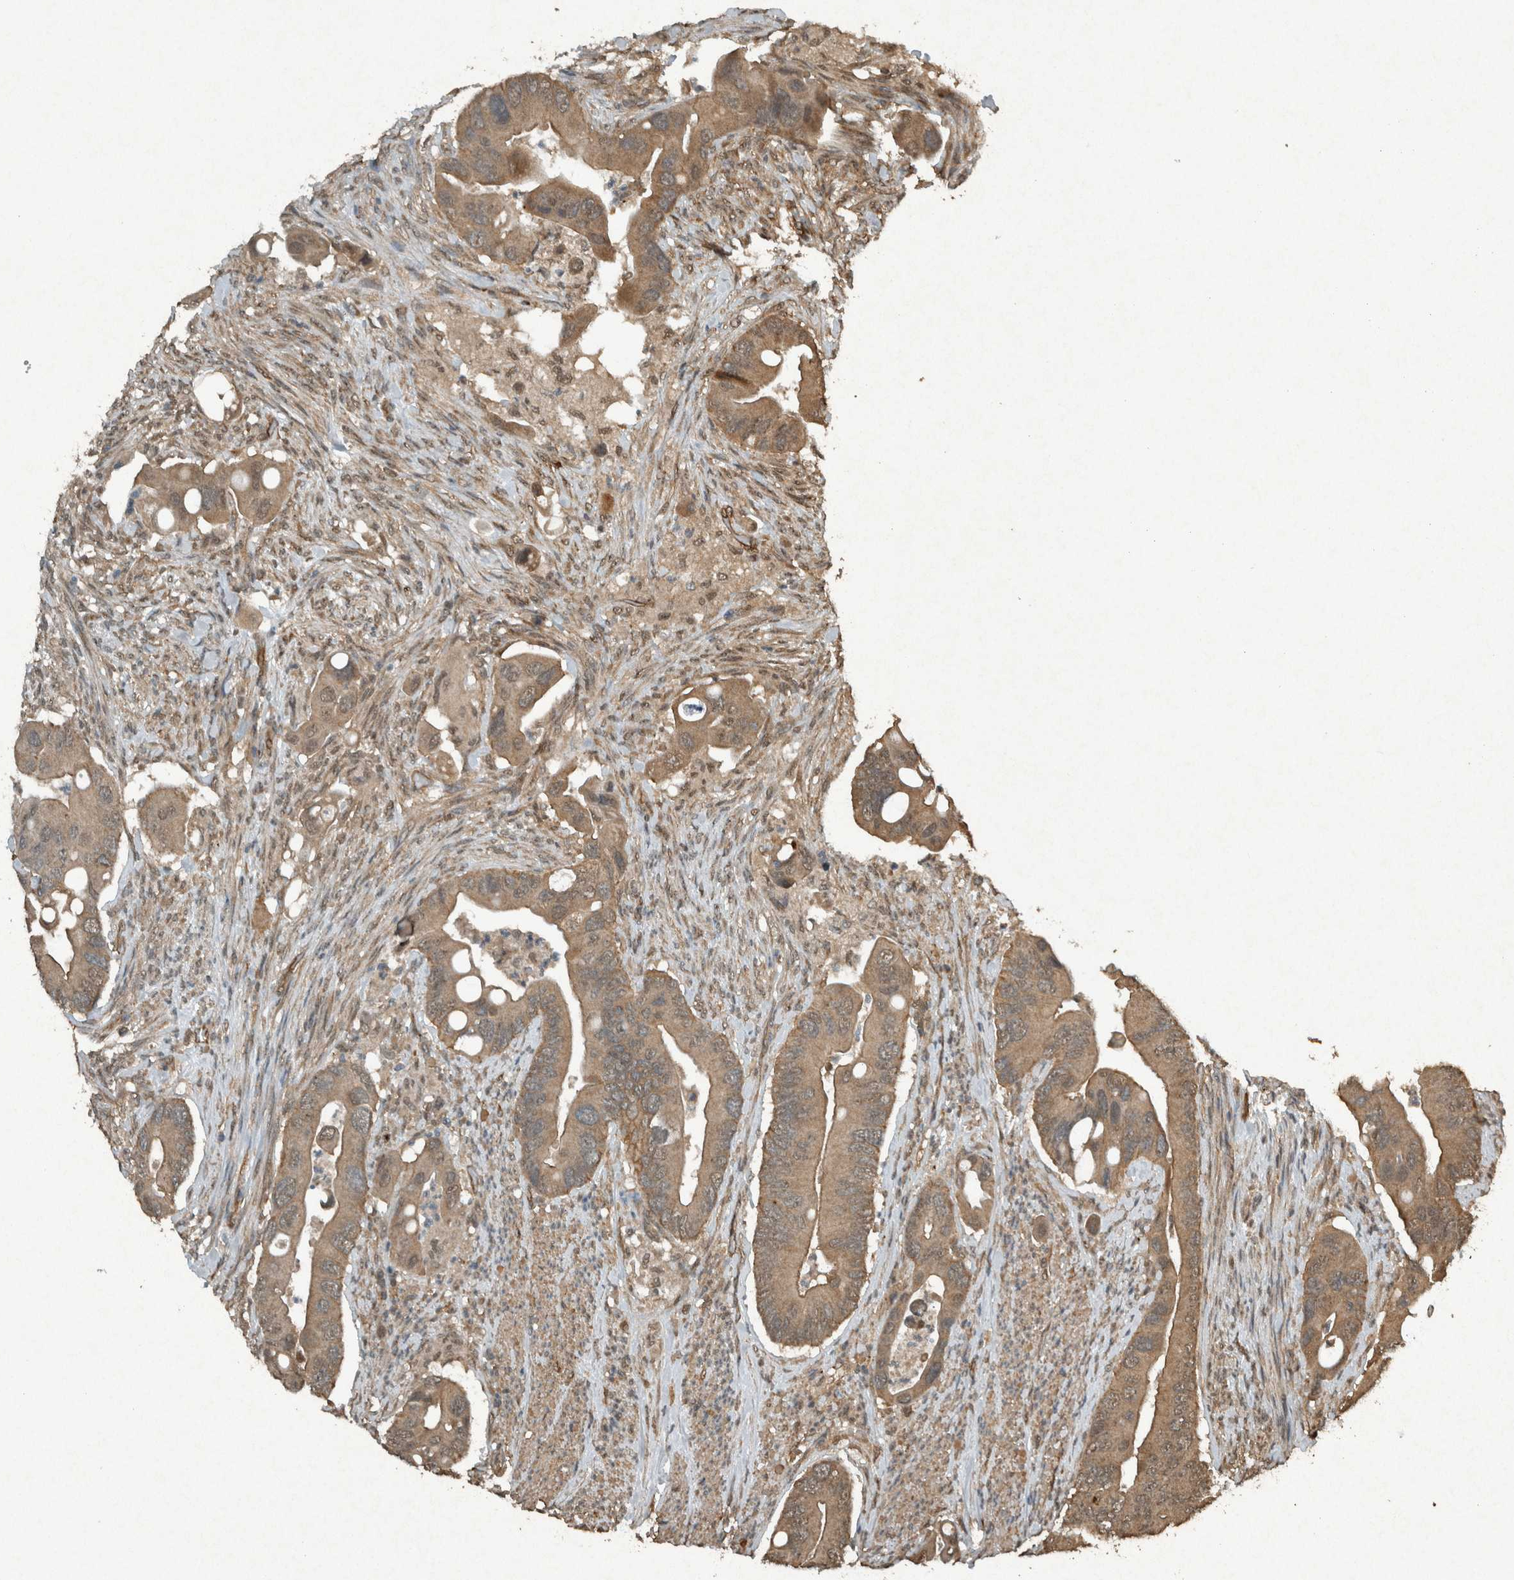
{"staining": {"intensity": "moderate", "quantity": ">75%", "location": "cytoplasmic/membranous"}, "tissue": "colorectal cancer", "cell_type": "Tumor cells", "image_type": "cancer", "snomed": [{"axis": "morphology", "description": "Adenocarcinoma, NOS"}, {"axis": "topography", "description": "Rectum"}], "caption": "The immunohistochemical stain labels moderate cytoplasmic/membranous expression in tumor cells of colorectal adenocarcinoma tissue. Using DAB (3,3'-diaminobenzidine) (brown) and hematoxylin (blue) stains, captured at high magnification using brightfield microscopy.", "gene": "ARHGEF12", "patient": {"sex": "female", "age": 57}}